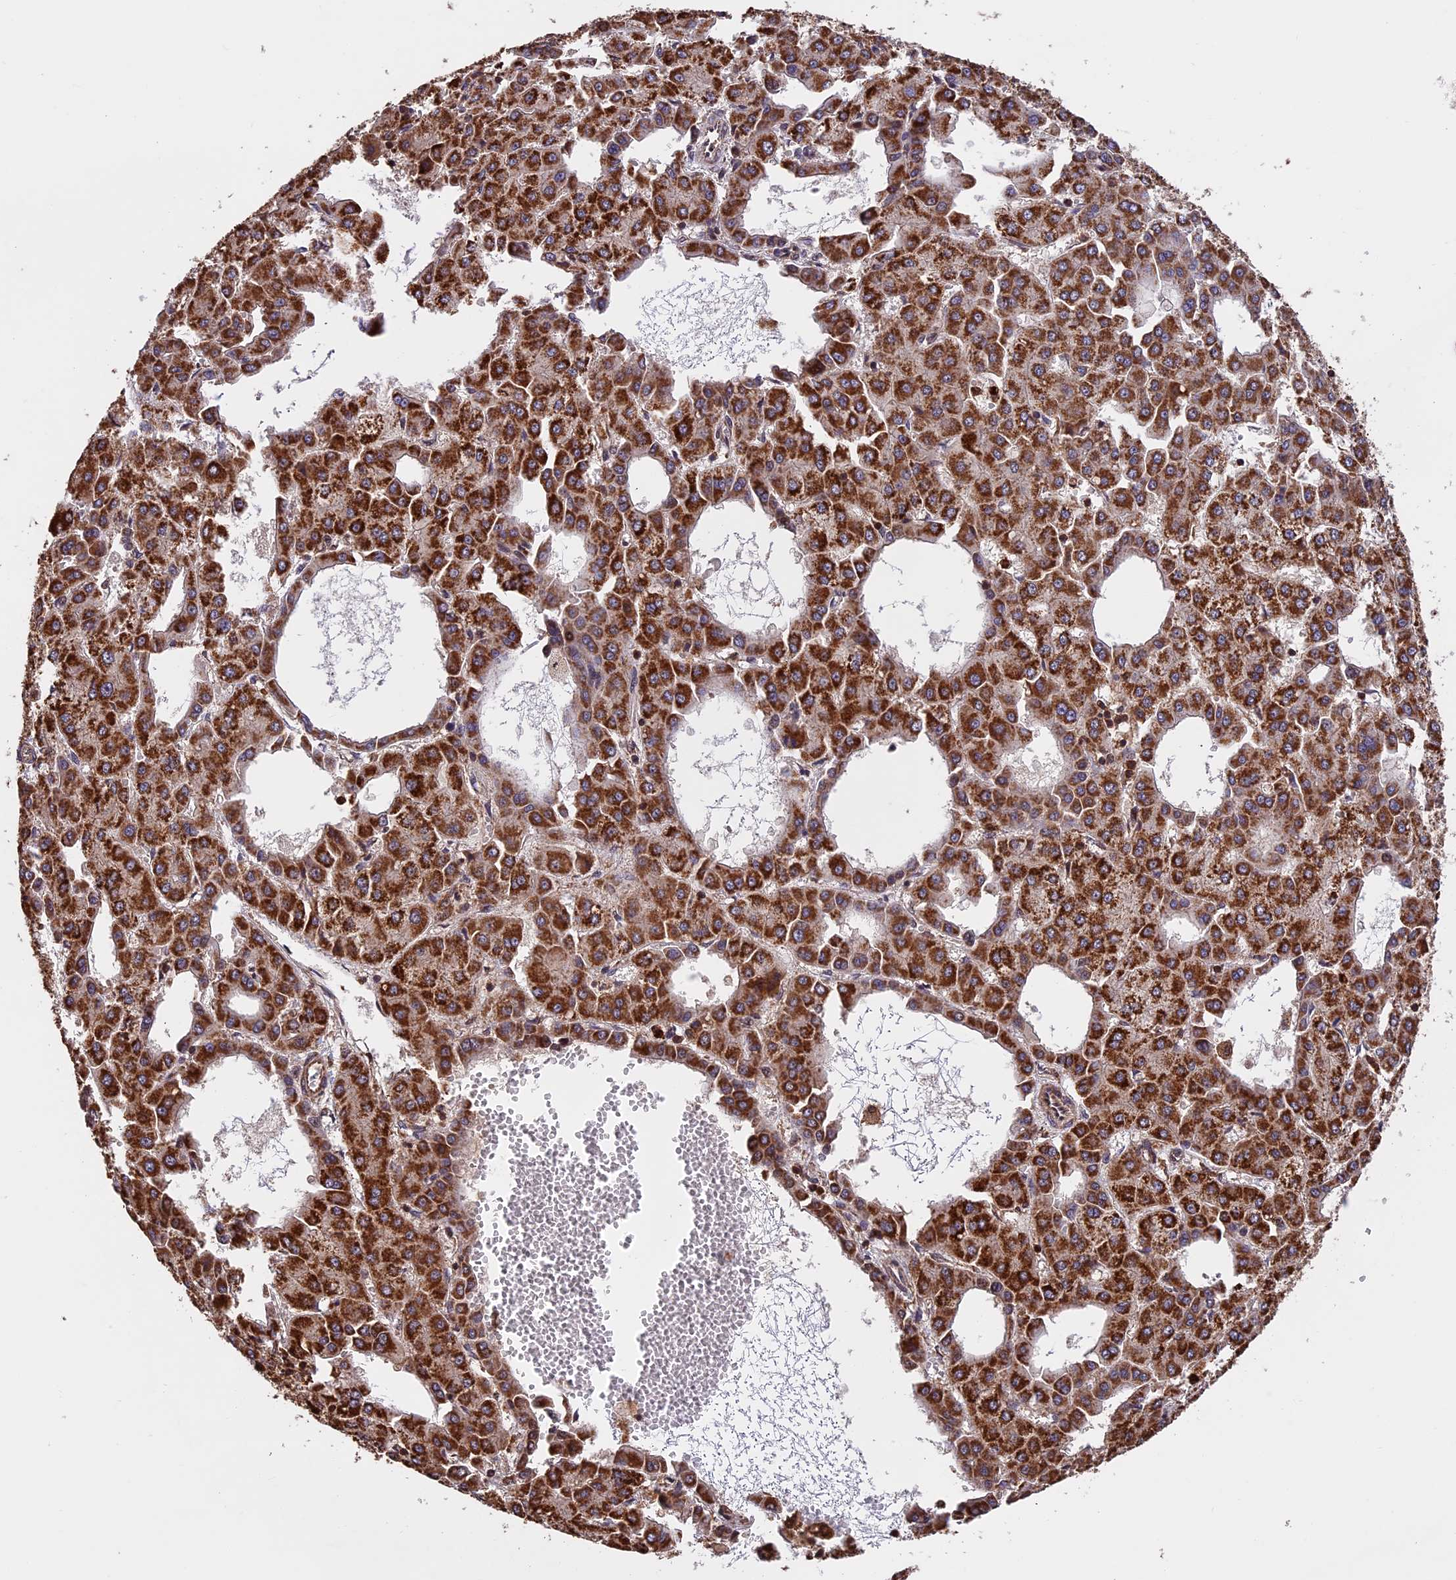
{"staining": {"intensity": "strong", "quantity": ">75%", "location": "cytoplasmic/membranous"}, "tissue": "liver cancer", "cell_type": "Tumor cells", "image_type": "cancer", "snomed": [{"axis": "morphology", "description": "Carcinoma, Hepatocellular, NOS"}, {"axis": "topography", "description": "Liver"}], "caption": "DAB immunohistochemical staining of human liver cancer (hepatocellular carcinoma) displays strong cytoplasmic/membranous protein positivity in about >75% of tumor cells.", "gene": "PKD2L2", "patient": {"sex": "male", "age": 47}}